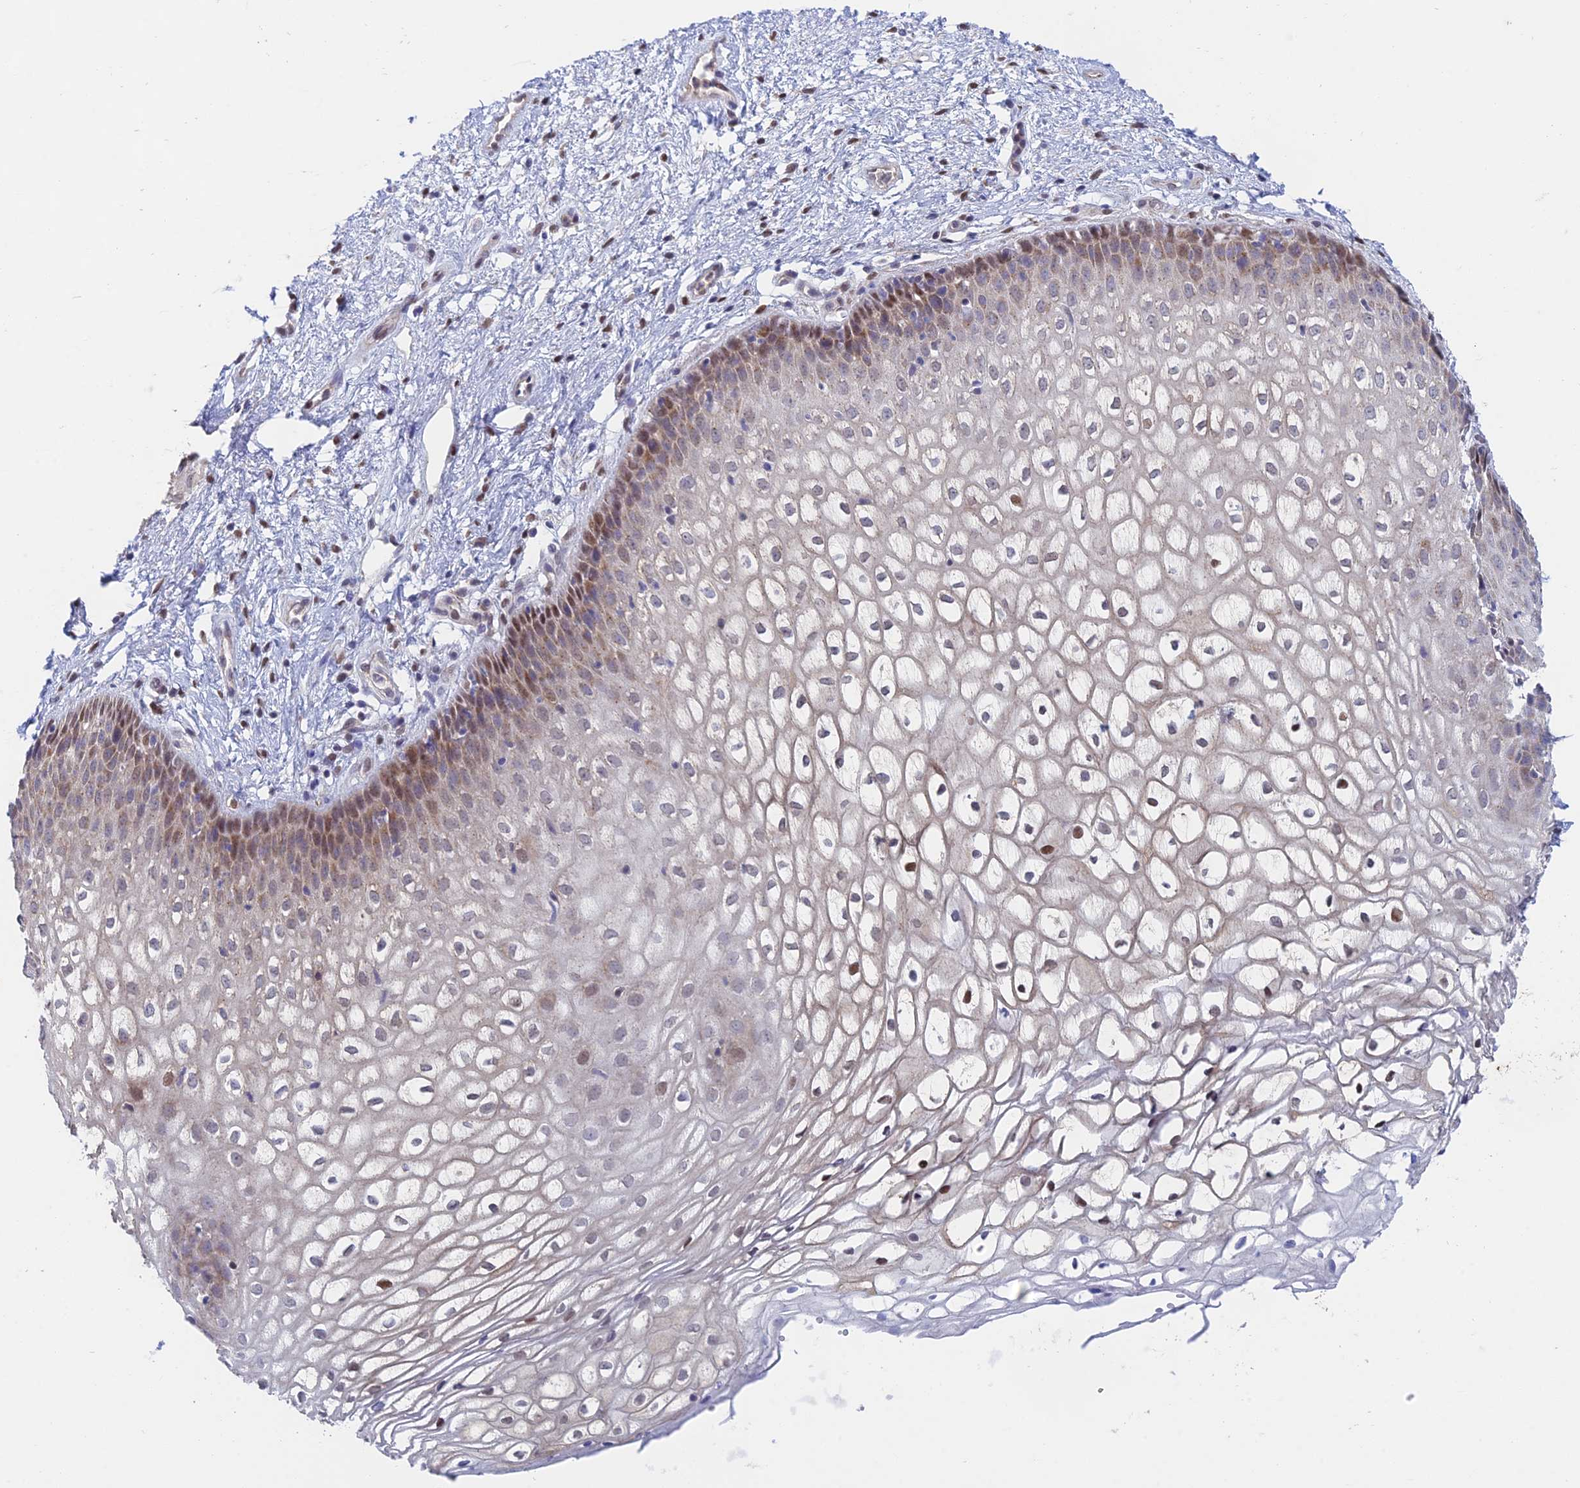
{"staining": {"intensity": "moderate", "quantity": "<25%", "location": "nuclear"}, "tissue": "vagina", "cell_type": "Squamous epithelial cells", "image_type": "normal", "snomed": [{"axis": "morphology", "description": "Normal tissue, NOS"}, {"axis": "topography", "description": "Vagina"}], "caption": "DAB (3,3'-diaminobenzidine) immunohistochemical staining of benign vagina displays moderate nuclear protein staining in about <25% of squamous epithelial cells. Using DAB (3,3'-diaminobenzidine) (brown) and hematoxylin (blue) stains, captured at high magnification using brightfield microscopy.", "gene": "MRPL17", "patient": {"sex": "female", "age": 34}}